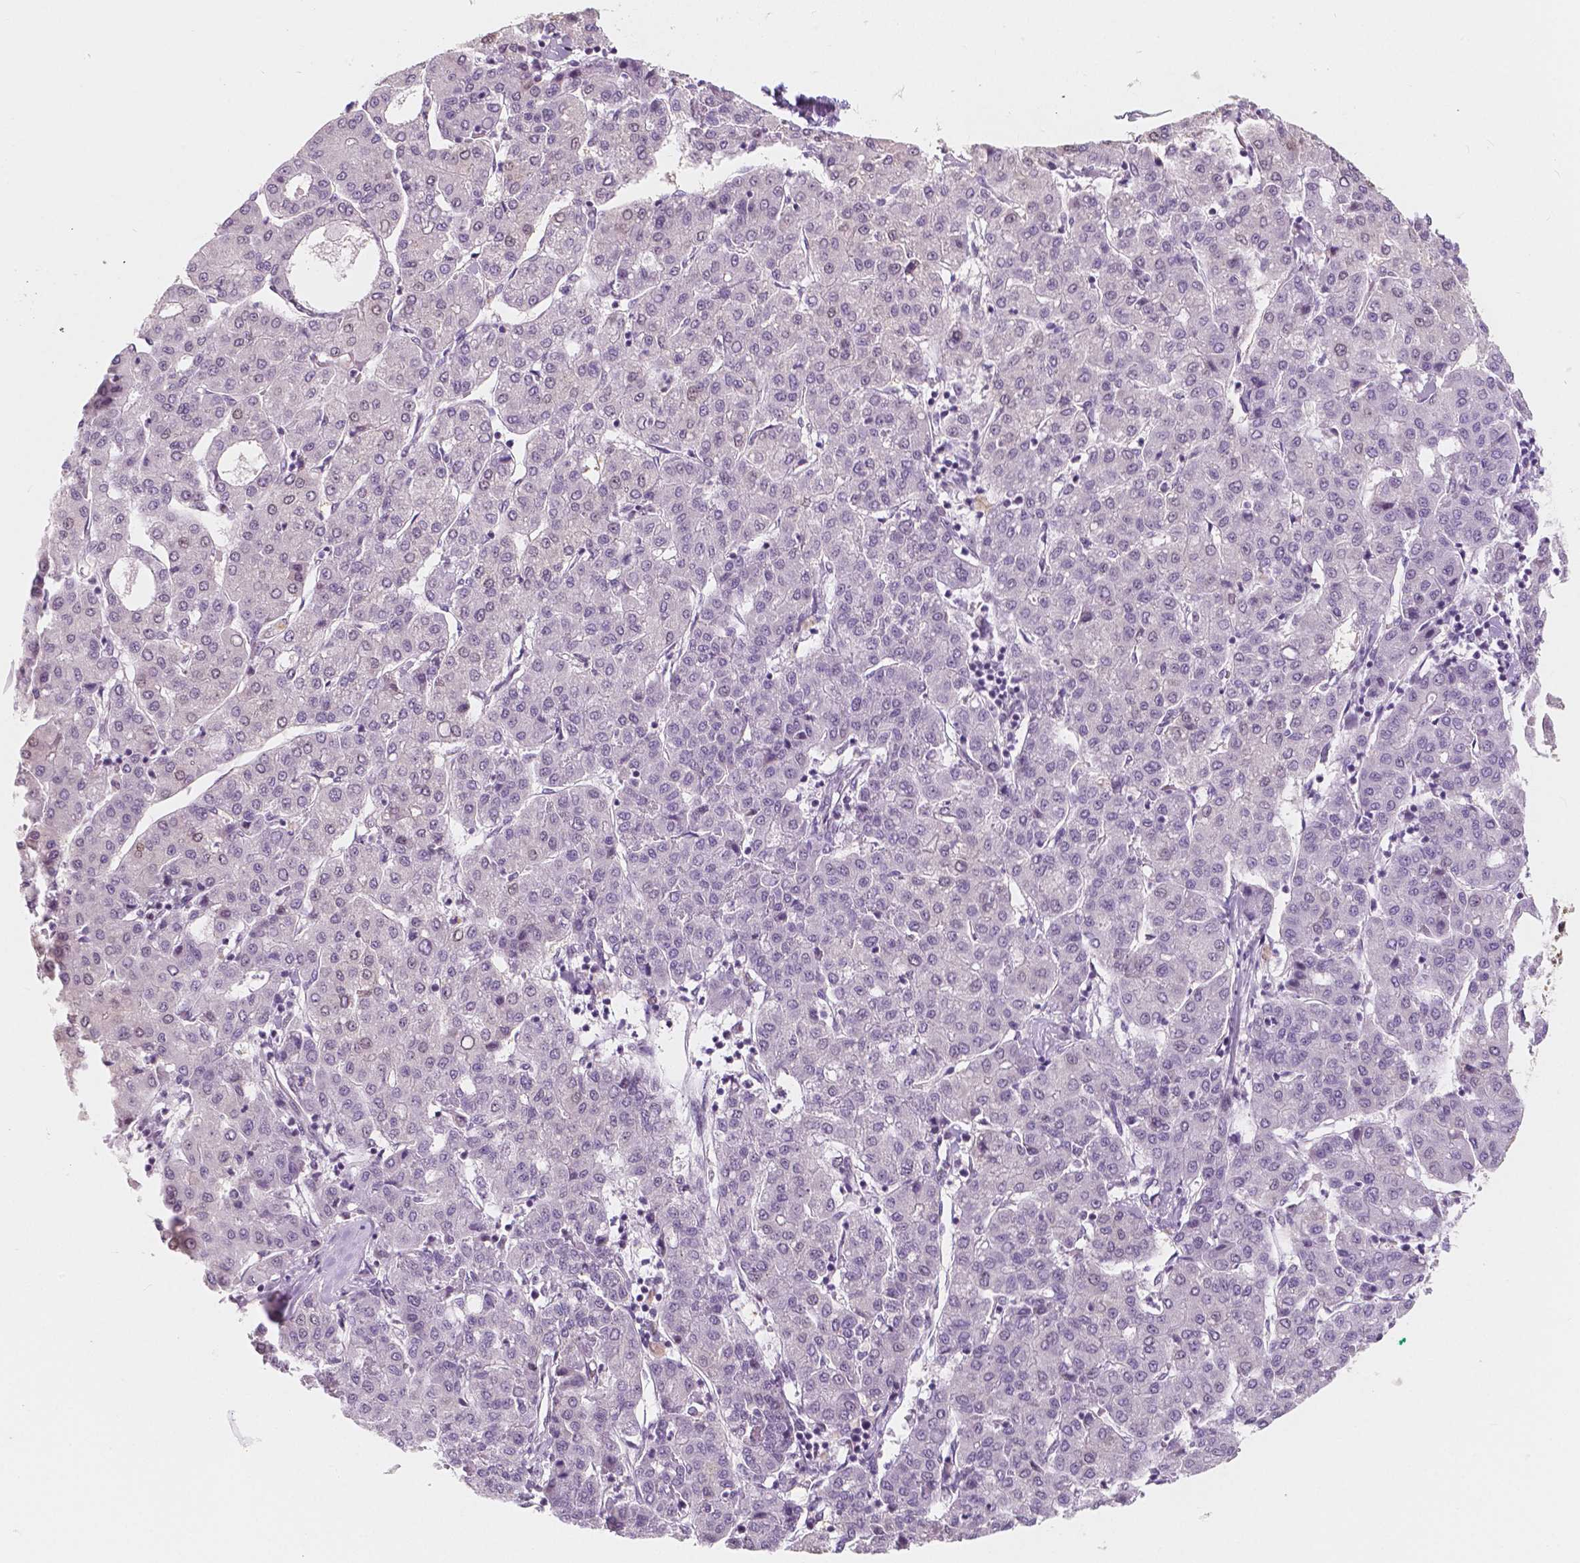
{"staining": {"intensity": "negative", "quantity": "none", "location": "none"}, "tissue": "liver cancer", "cell_type": "Tumor cells", "image_type": "cancer", "snomed": [{"axis": "morphology", "description": "Carcinoma, Hepatocellular, NOS"}, {"axis": "topography", "description": "Liver"}], "caption": "Immunohistochemistry (IHC) of human liver cancer (hepatocellular carcinoma) shows no expression in tumor cells.", "gene": "NOLC1", "patient": {"sex": "male", "age": 65}}